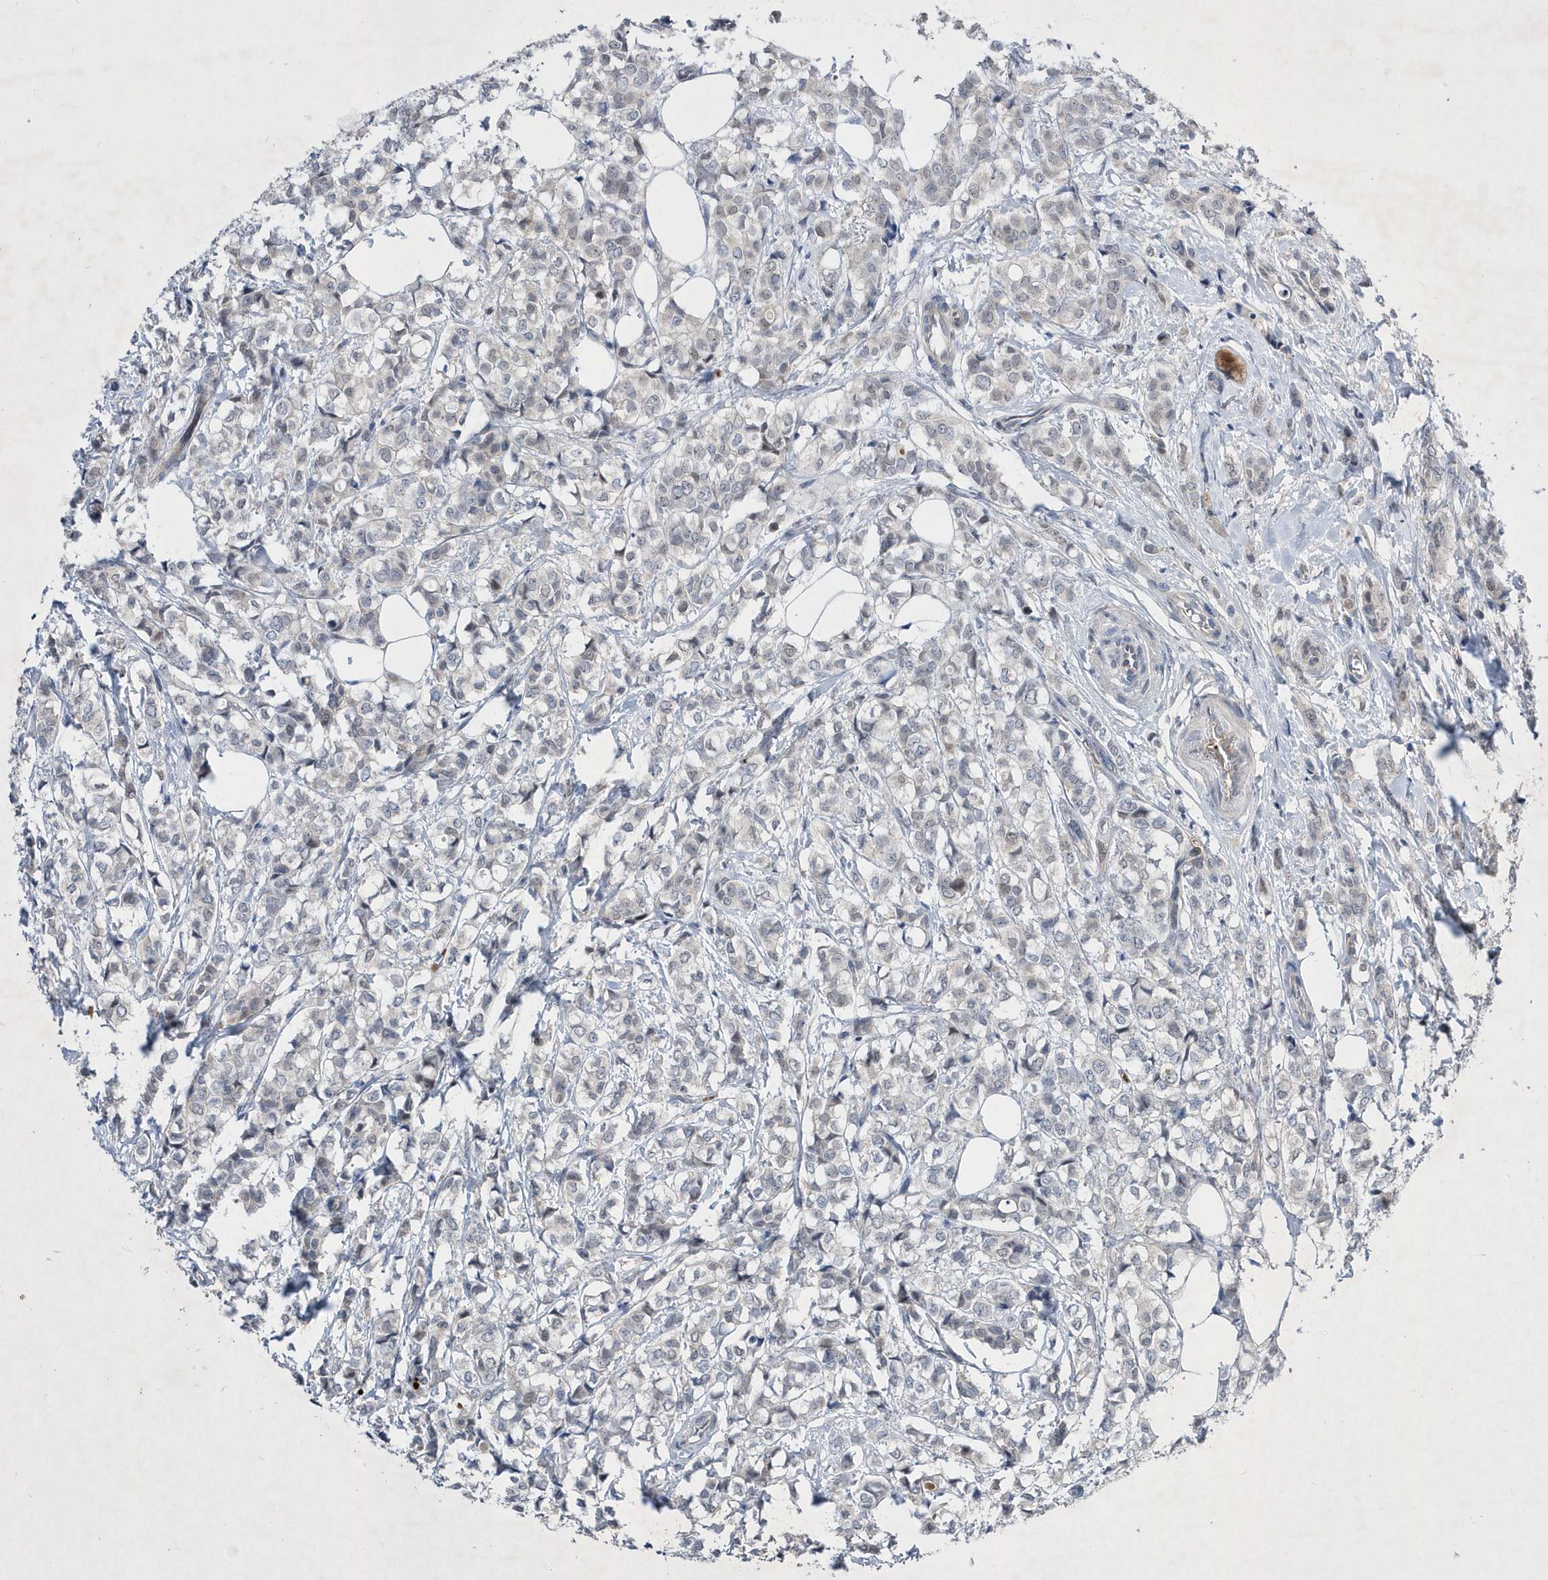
{"staining": {"intensity": "negative", "quantity": "none", "location": "none"}, "tissue": "breast cancer", "cell_type": "Tumor cells", "image_type": "cancer", "snomed": [{"axis": "morphology", "description": "Lobular carcinoma"}, {"axis": "topography", "description": "Breast"}], "caption": "Immunohistochemical staining of human breast cancer (lobular carcinoma) displays no significant positivity in tumor cells. (Brightfield microscopy of DAB immunohistochemistry (IHC) at high magnification).", "gene": "ZNF875", "patient": {"sex": "female", "age": 60}}